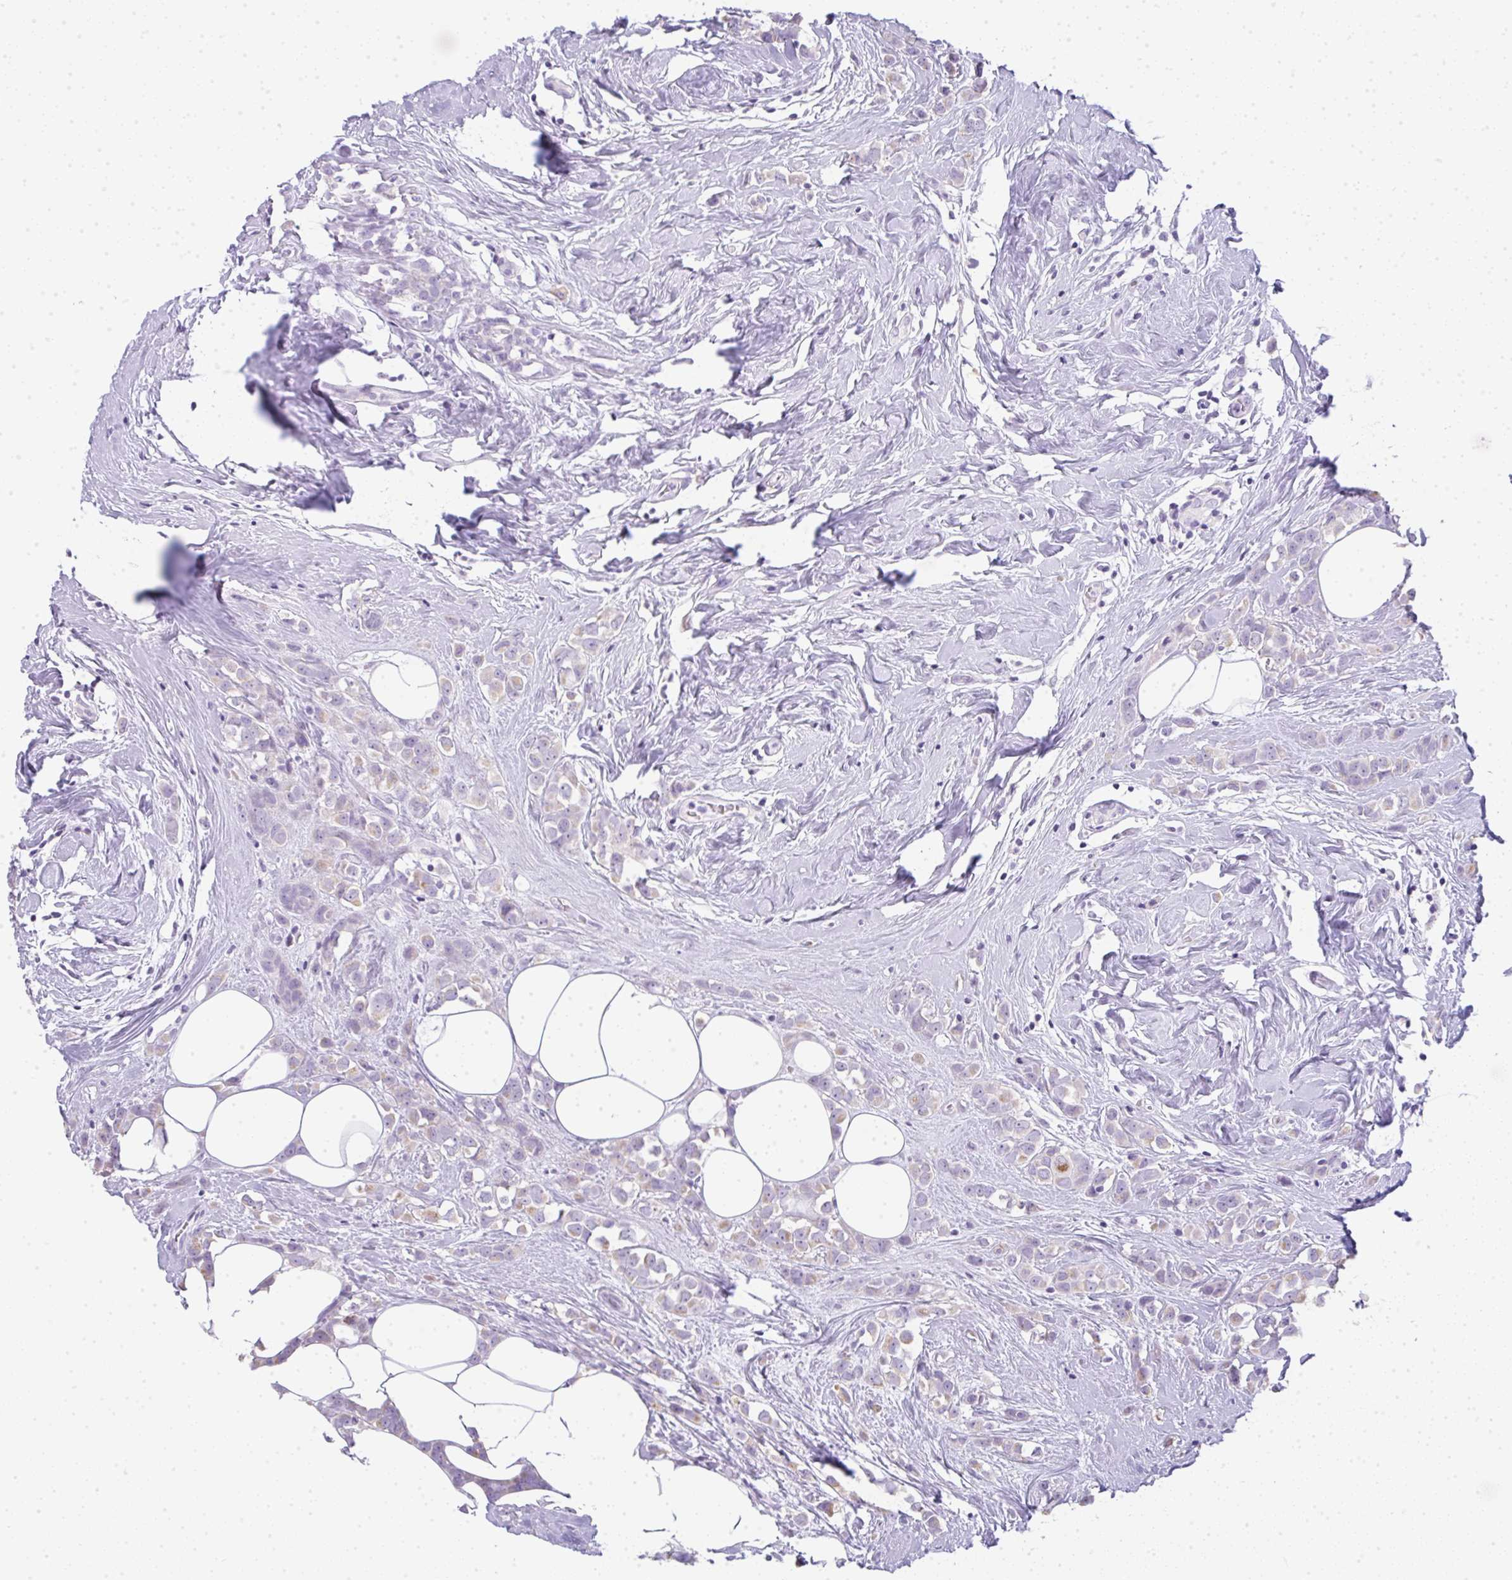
{"staining": {"intensity": "moderate", "quantity": "<25%", "location": "cytoplasmic/membranous"}, "tissue": "breast cancer", "cell_type": "Tumor cells", "image_type": "cancer", "snomed": [{"axis": "morphology", "description": "Duct carcinoma"}, {"axis": "topography", "description": "Breast"}], "caption": "Immunohistochemical staining of breast intraductal carcinoma shows low levels of moderate cytoplasmic/membranous protein positivity in approximately <25% of tumor cells.", "gene": "LPAR4", "patient": {"sex": "female", "age": 80}}